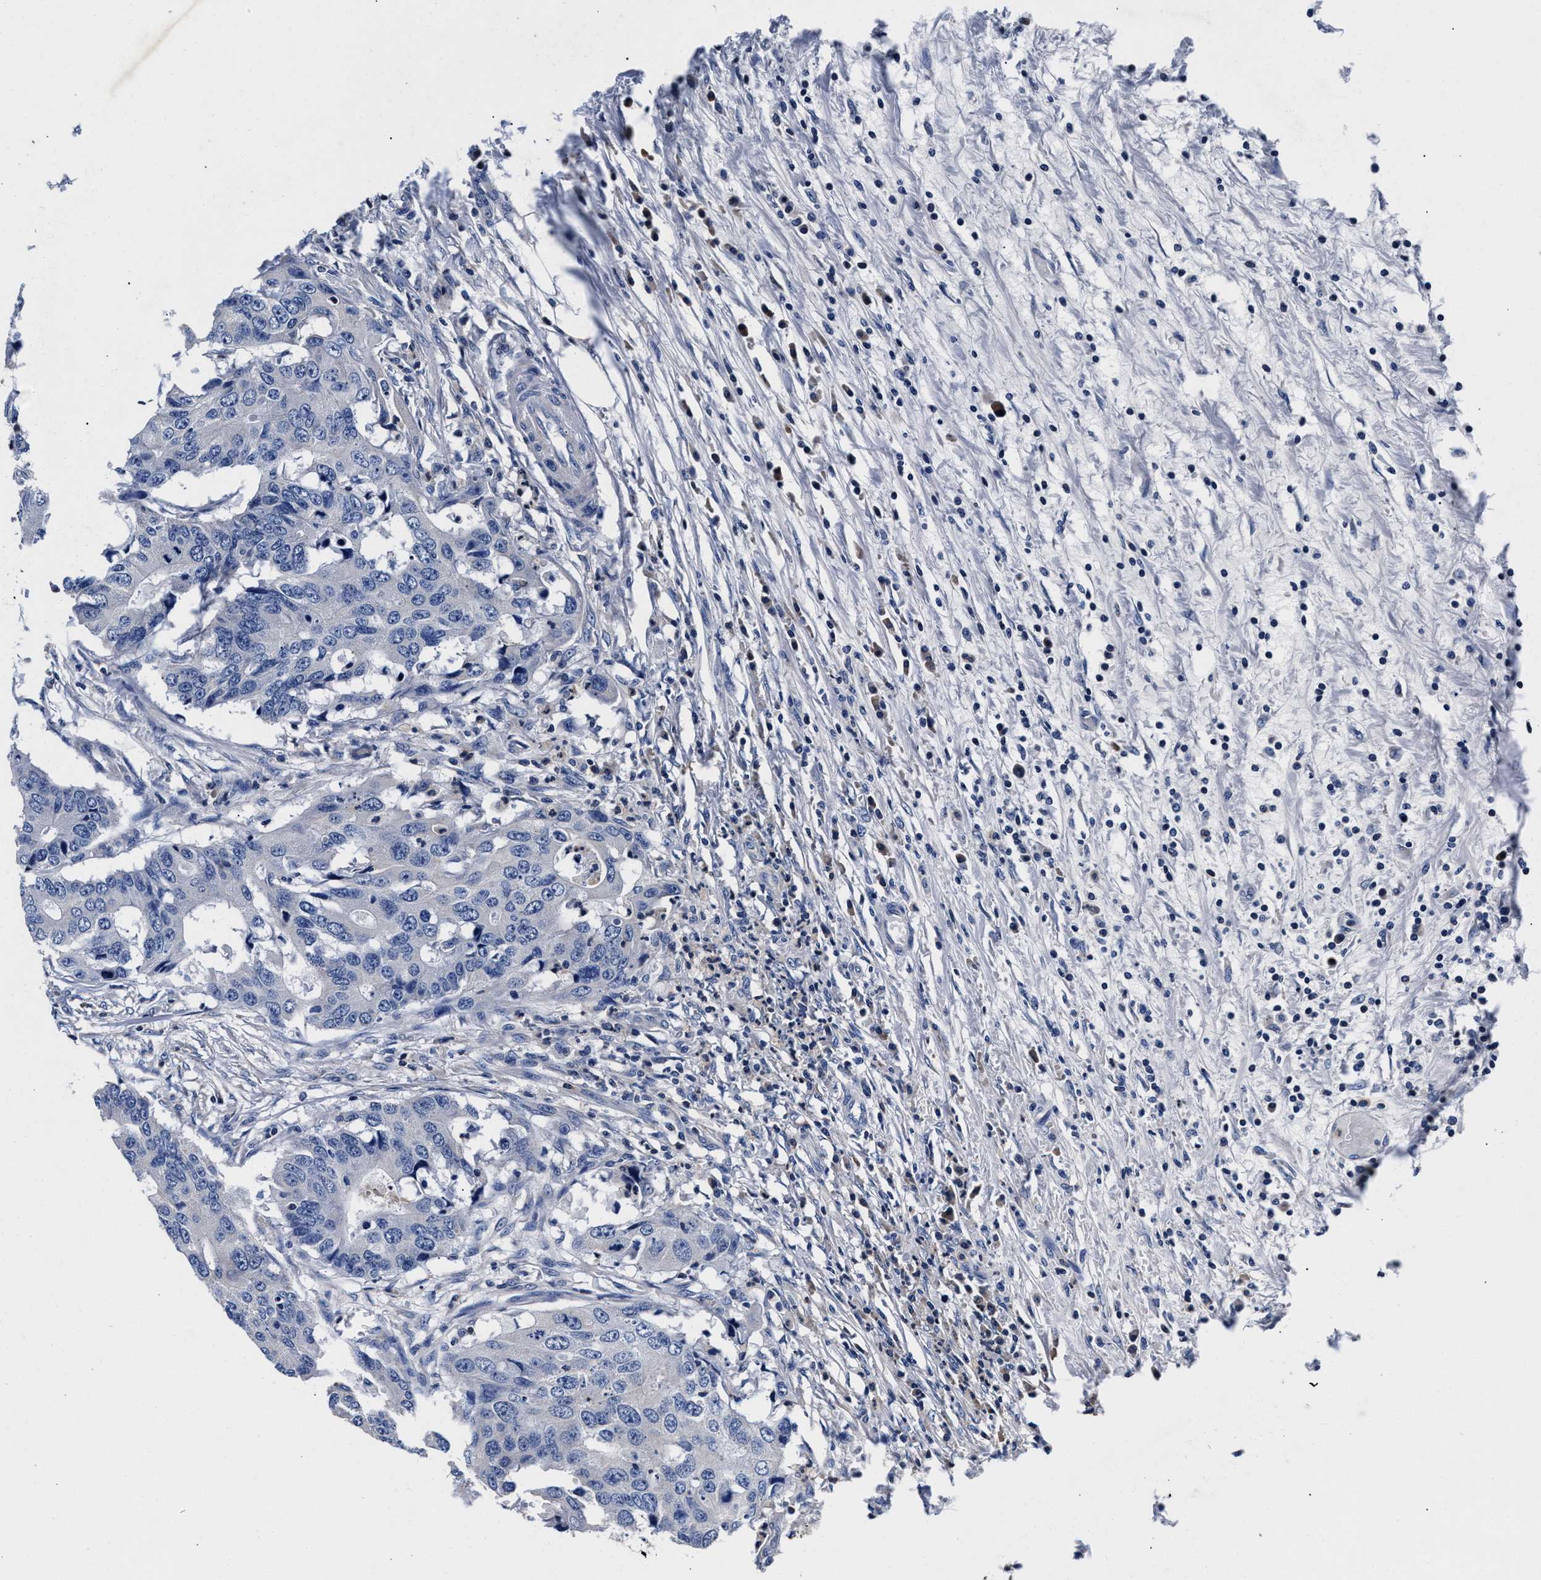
{"staining": {"intensity": "negative", "quantity": "none", "location": "none"}, "tissue": "colorectal cancer", "cell_type": "Tumor cells", "image_type": "cancer", "snomed": [{"axis": "morphology", "description": "Adenocarcinoma, NOS"}, {"axis": "topography", "description": "Colon"}], "caption": "Immunohistochemistry of human colorectal cancer displays no positivity in tumor cells.", "gene": "PHF24", "patient": {"sex": "male", "age": 71}}